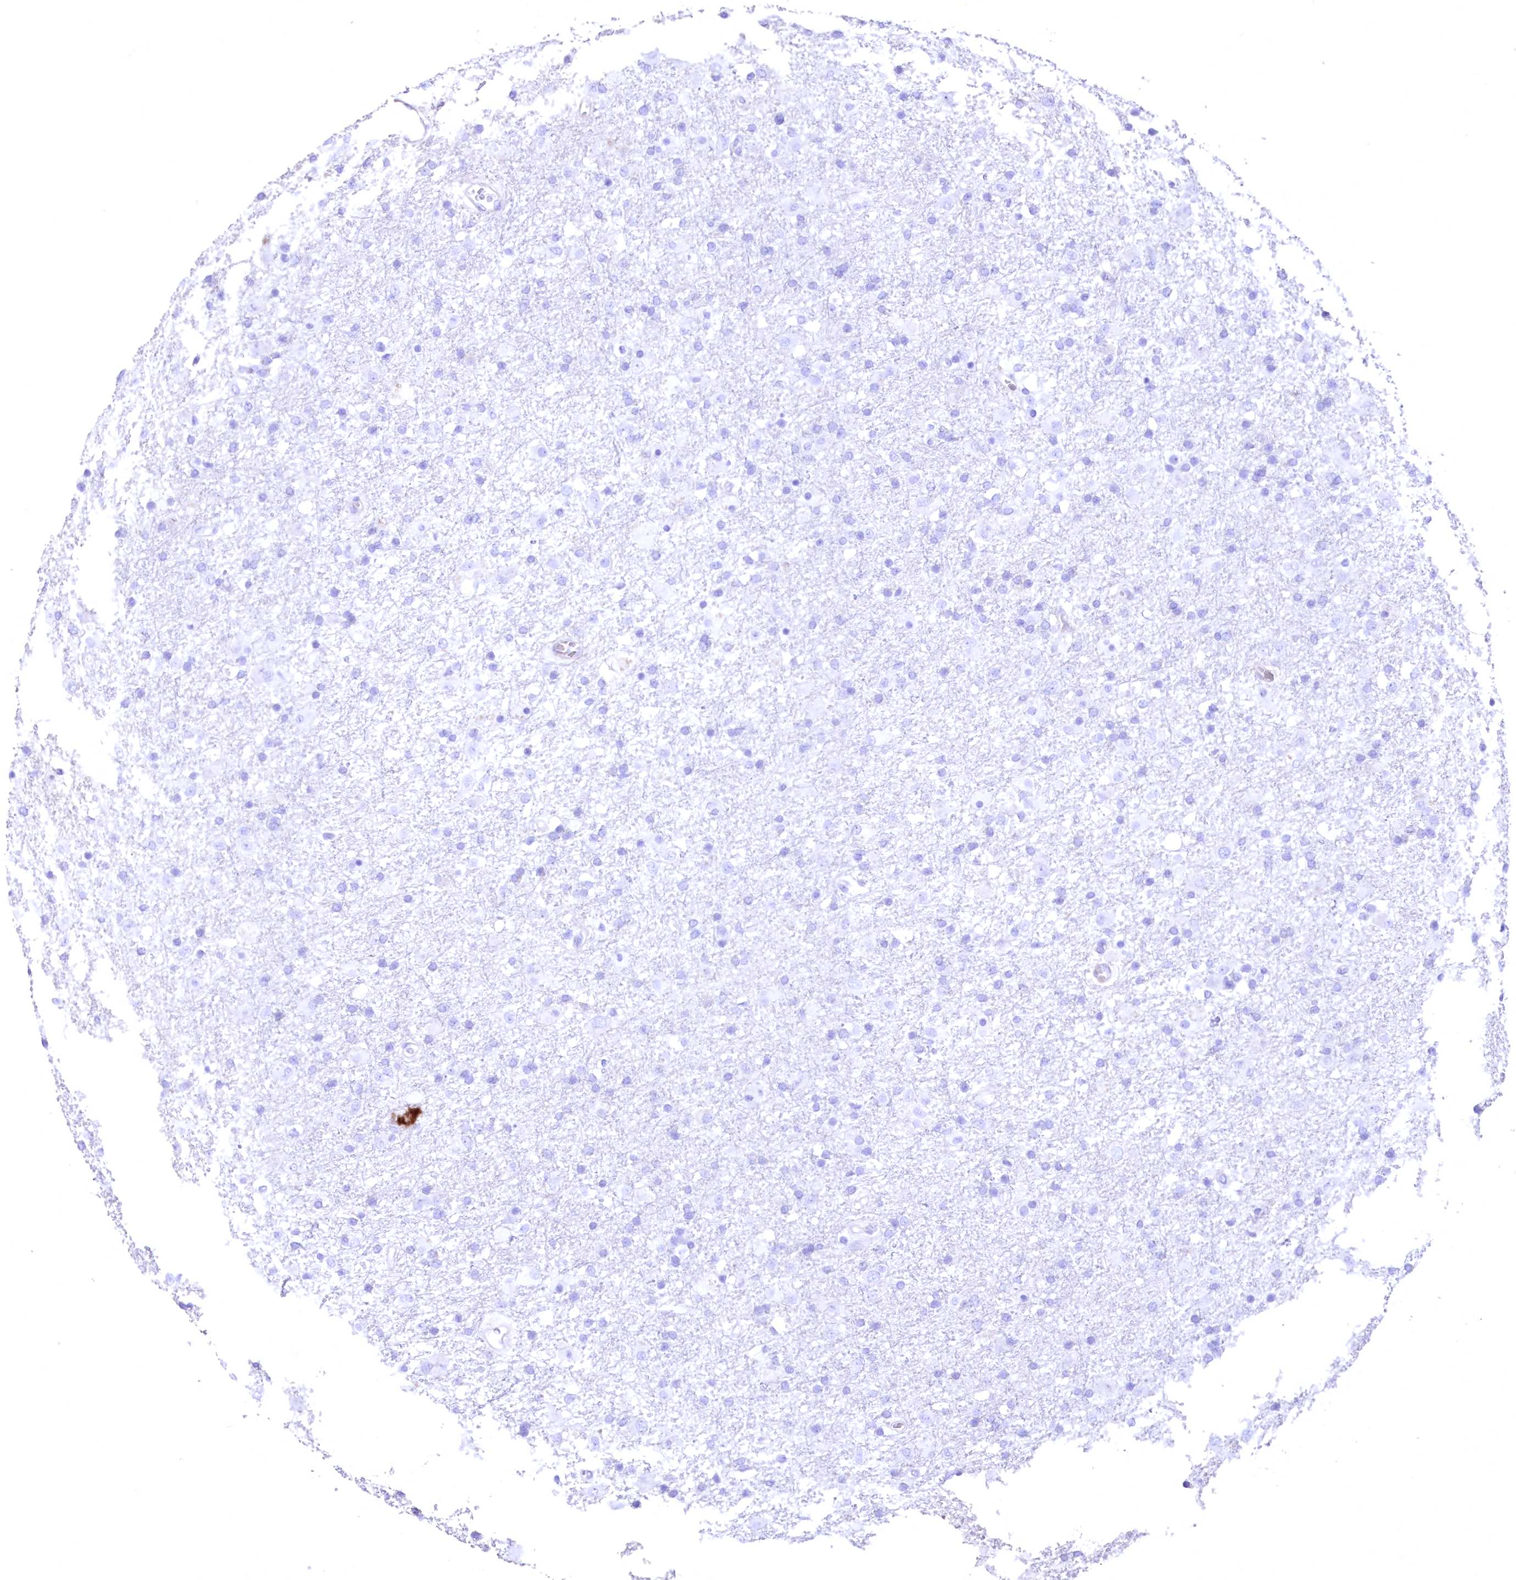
{"staining": {"intensity": "negative", "quantity": "none", "location": "none"}, "tissue": "glioma", "cell_type": "Tumor cells", "image_type": "cancer", "snomed": [{"axis": "morphology", "description": "Glioma, malignant, Low grade"}, {"axis": "topography", "description": "Brain"}], "caption": "Immunohistochemistry image of human malignant low-grade glioma stained for a protein (brown), which displays no staining in tumor cells.", "gene": "WDR74", "patient": {"sex": "male", "age": 65}}